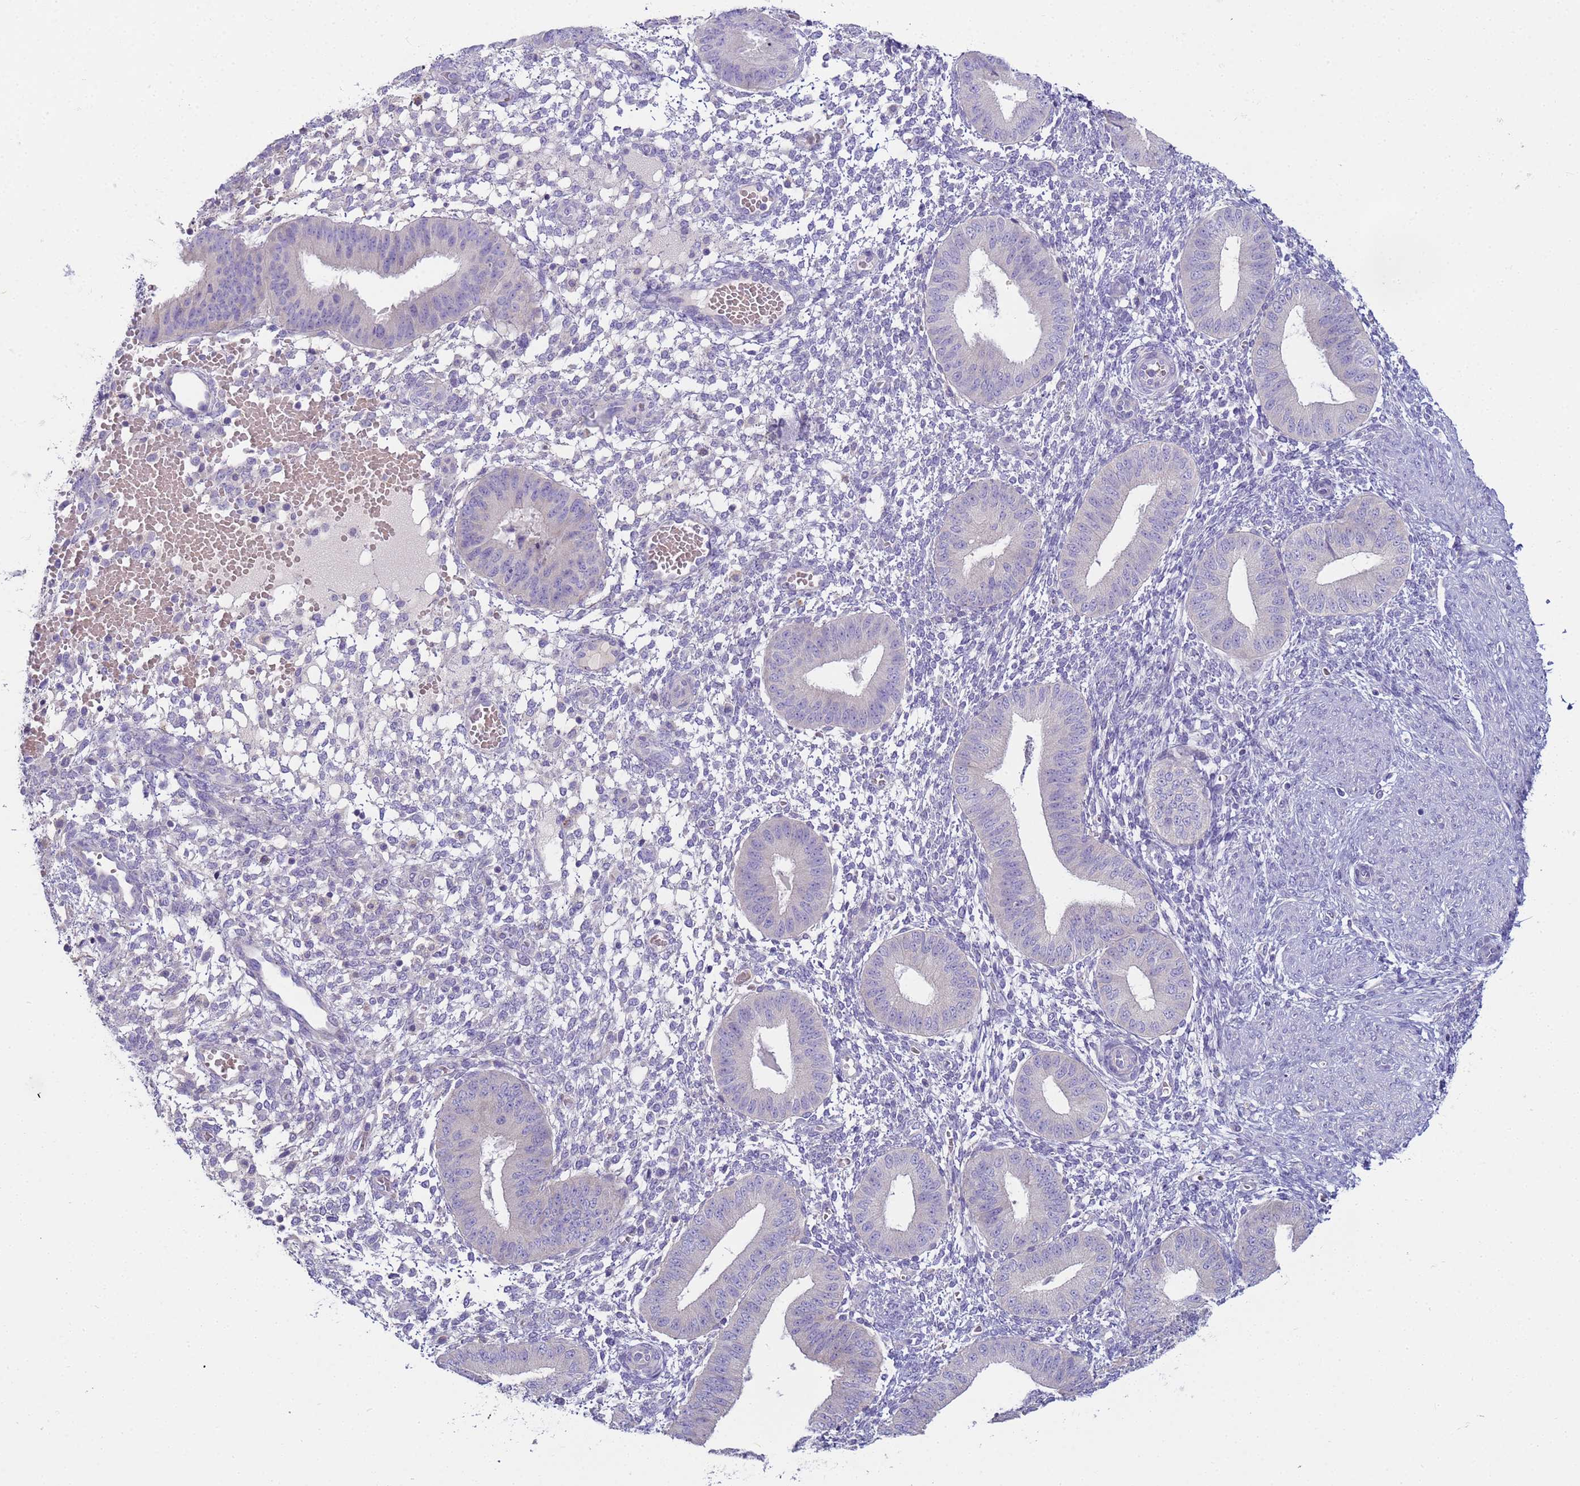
{"staining": {"intensity": "negative", "quantity": "none", "location": "none"}, "tissue": "endometrium", "cell_type": "Cells in endometrial stroma", "image_type": "normal", "snomed": [{"axis": "morphology", "description": "Normal tissue, NOS"}, {"axis": "topography", "description": "Endometrium"}], "caption": "This is a image of immunohistochemistry staining of normal endometrium, which shows no positivity in cells in endometrial stroma.", "gene": "CR1", "patient": {"sex": "female", "age": 49}}